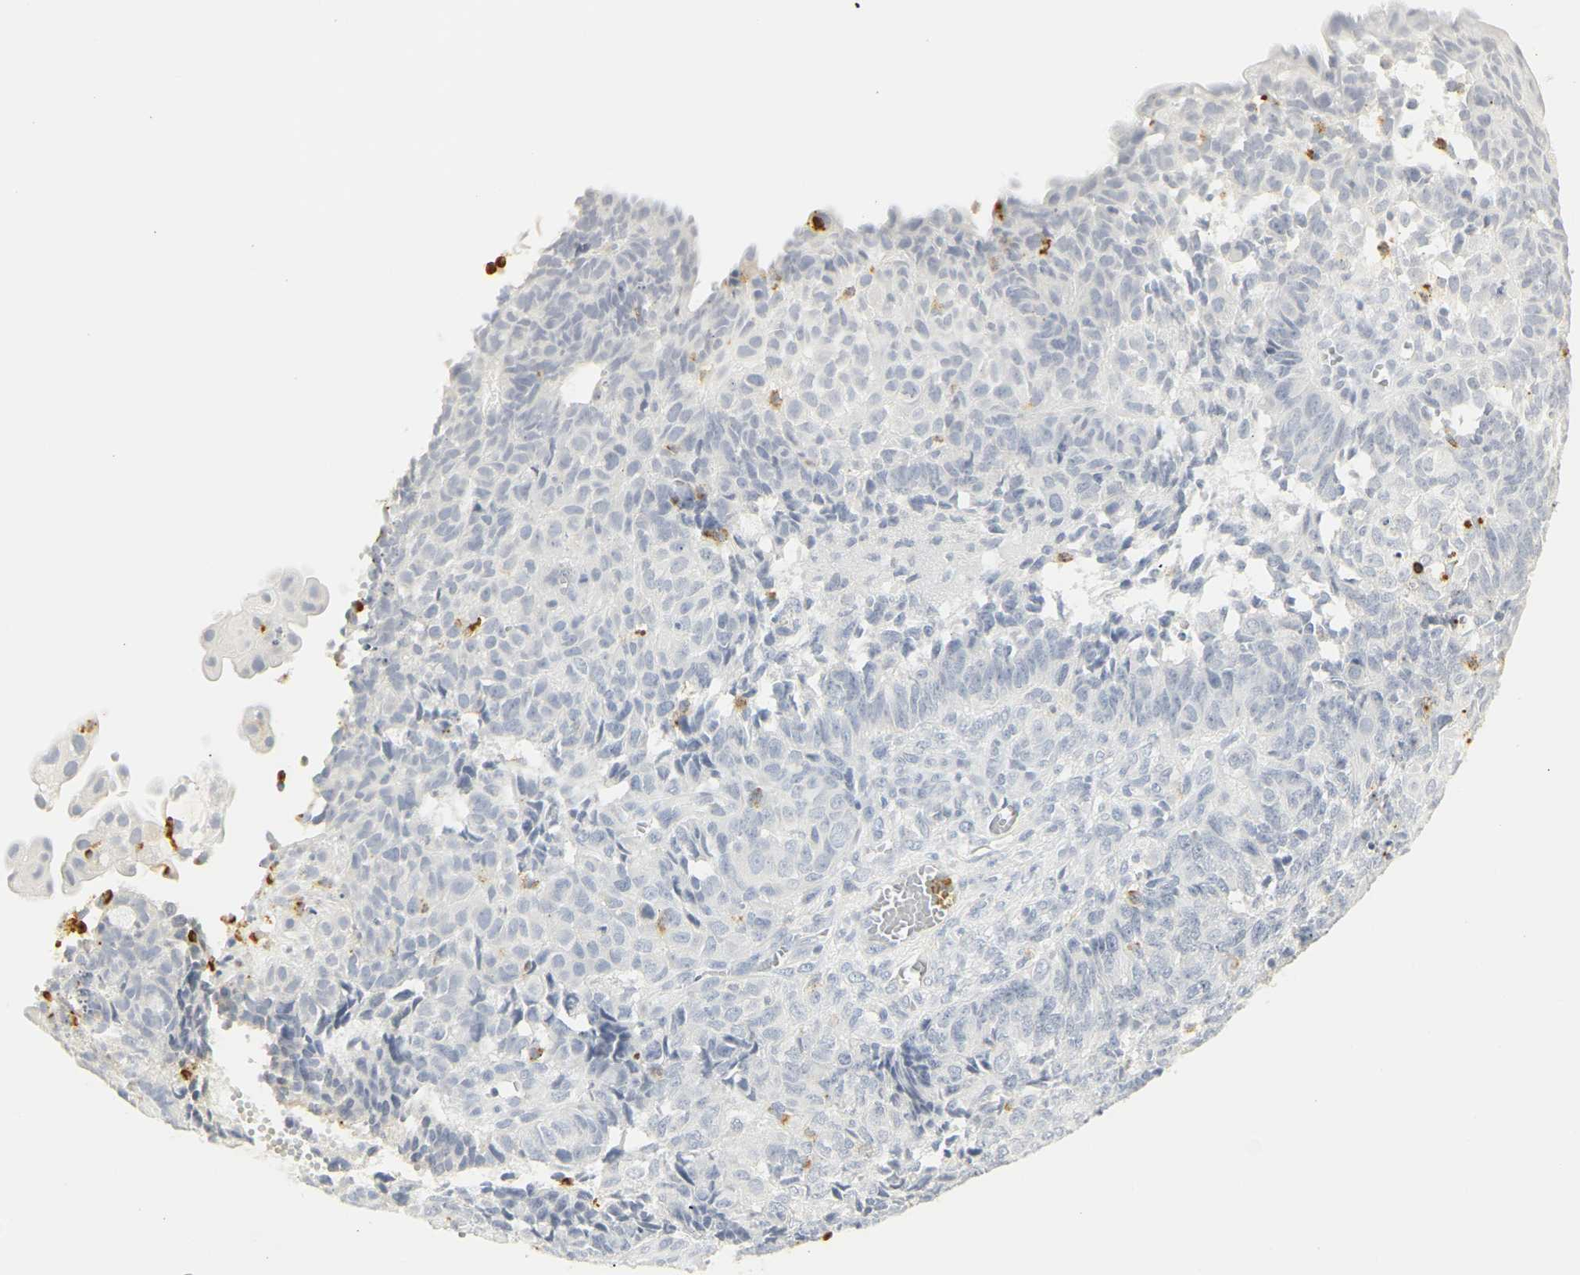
{"staining": {"intensity": "negative", "quantity": "none", "location": "none"}, "tissue": "endometrial cancer", "cell_type": "Tumor cells", "image_type": "cancer", "snomed": [{"axis": "morphology", "description": "Adenocarcinoma, NOS"}, {"axis": "topography", "description": "Endometrium"}], "caption": "Immunohistochemical staining of adenocarcinoma (endometrial) shows no significant expression in tumor cells.", "gene": "MPO", "patient": {"sex": "female", "age": 32}}